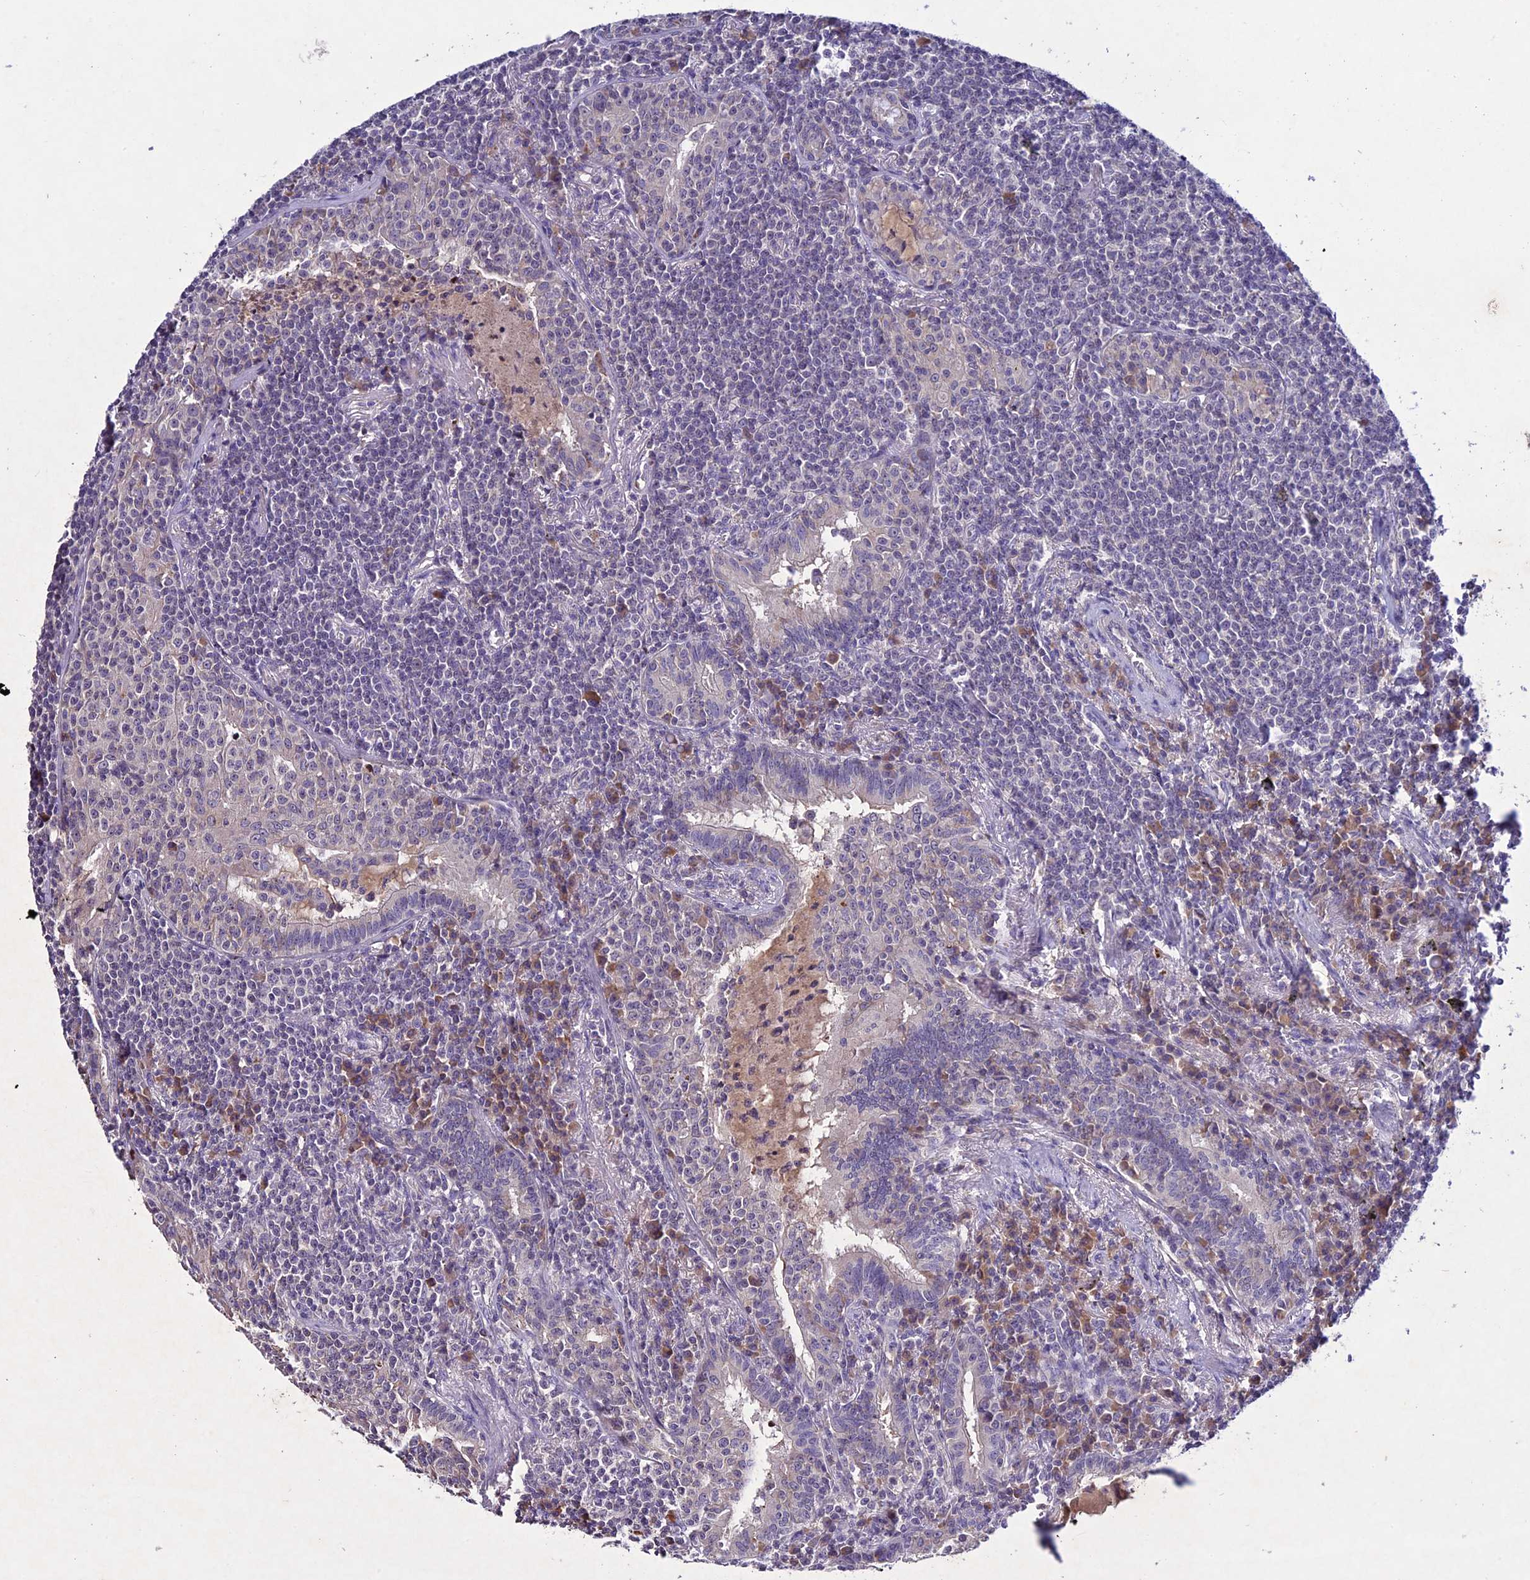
{"staining": {"intensity": "negative", "quantity": "none", "location": "none"}, "tissue": "lymphoma", "cell_type": "Tumor cells", "image_type": "cancer", "snomed": [{"axis": "morphology", "description": "Malignant lymphoma, non-Hodgkin's type, Low grade"}, {"axis": "topography", "description": "Lung"}], "caption": "There is no significant positivity in tumor cells of lymphoma.", "gene": "CHST5", "patient": {"sex": "female", "age": 71}}